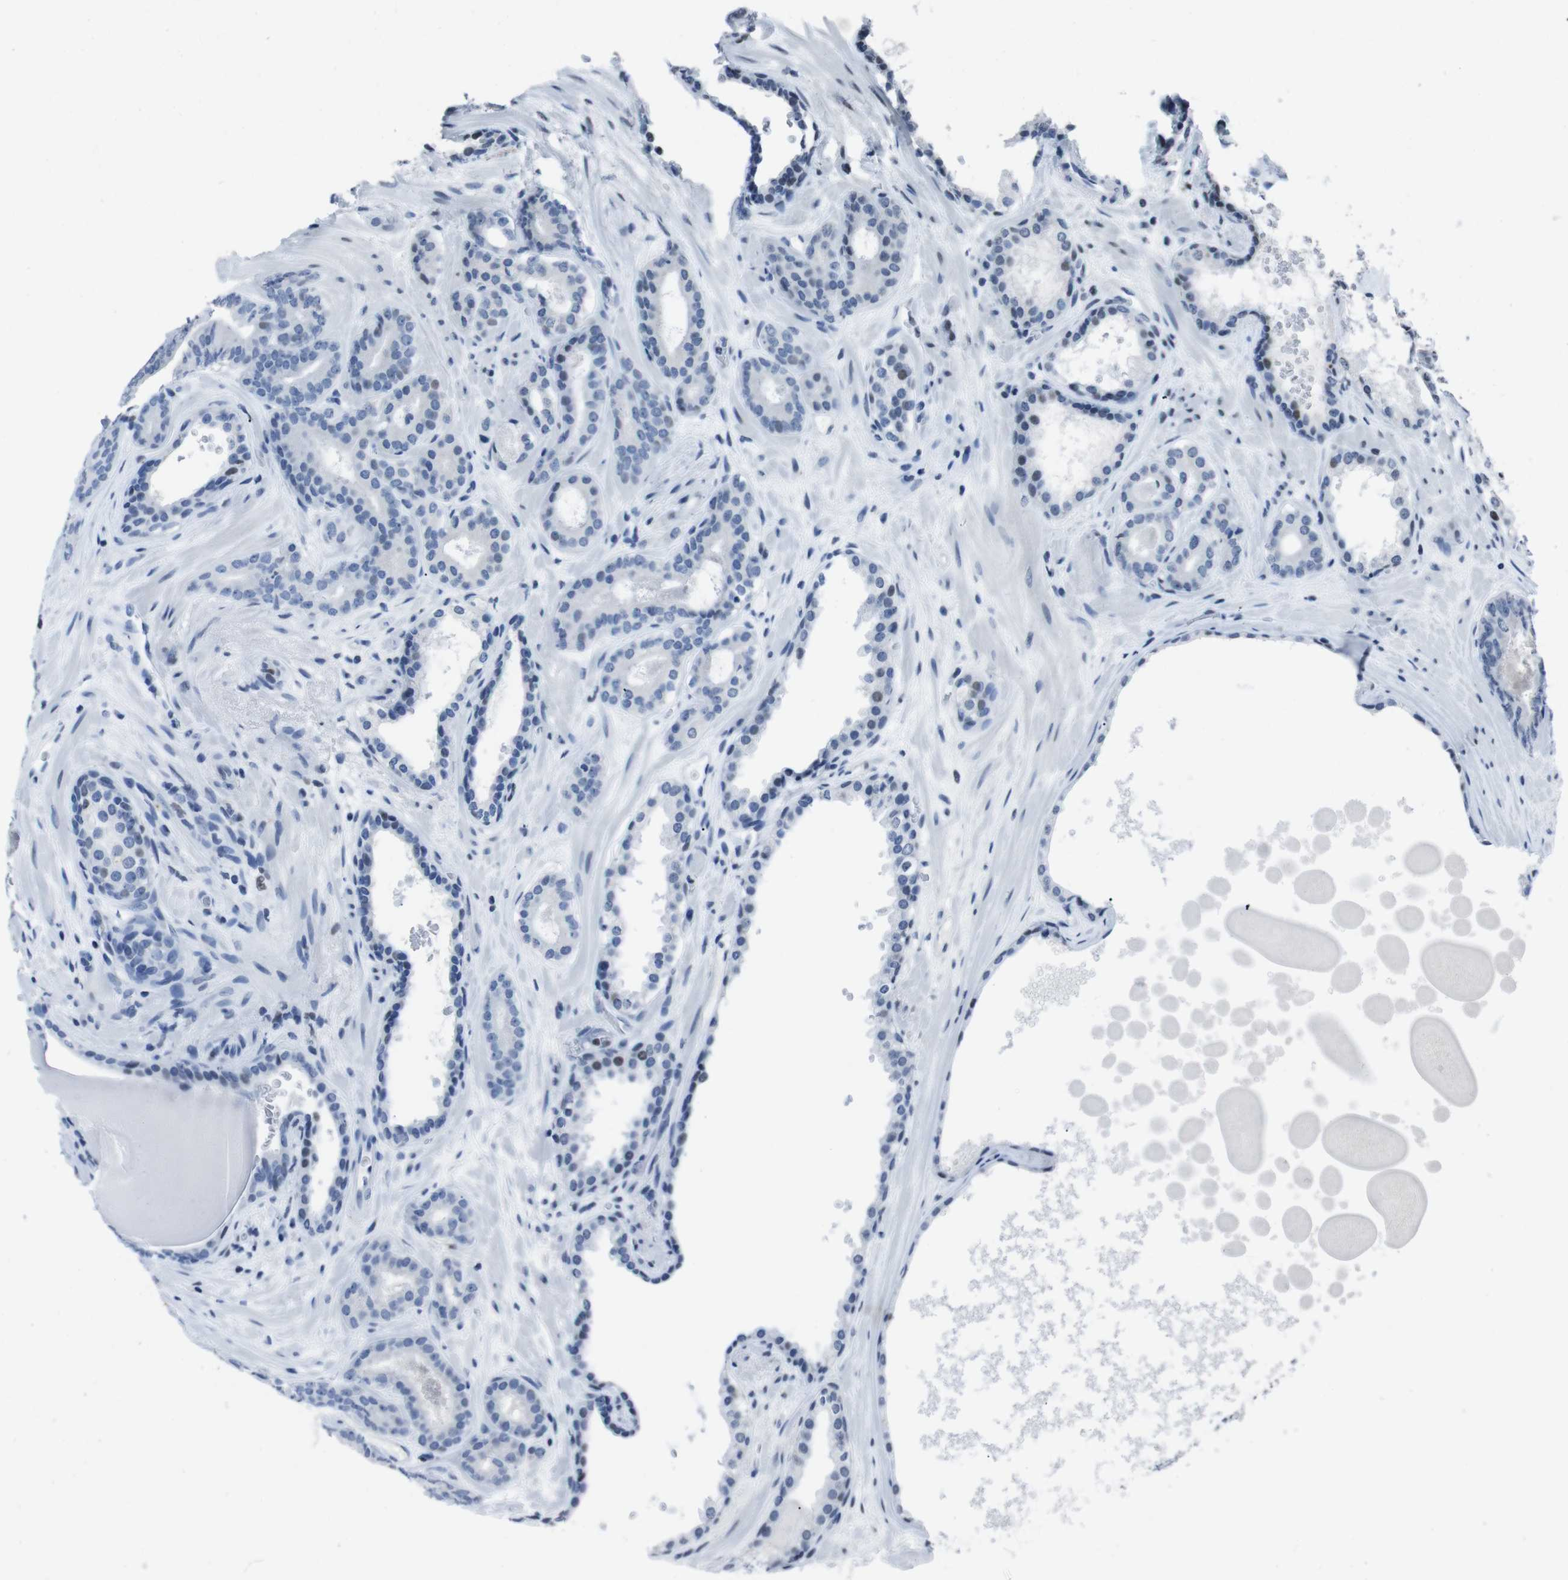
{"staining": {"intensity": "weak", "quantity": "<25%", "location": "nuclear"}, "tissue": "prostate cancer", "cell_type": "Tumor cells", "image_type": "cancer", "snomed": [{"axis": "morphology", "description": "Adenocarcinoma, High grade"}, {"axis": "topography", "description": "Prostate"}], "caption": "Photomicrograph shows no protein staining in tumor cells of prostate high-grade adenocarcinoma tissue. The staining is performed using DAB brown chromogen with nuclei counter-stained in using hematoxylin.", "gene": "PIP4P2", "patient": {"sex": "male", "age": 60}}